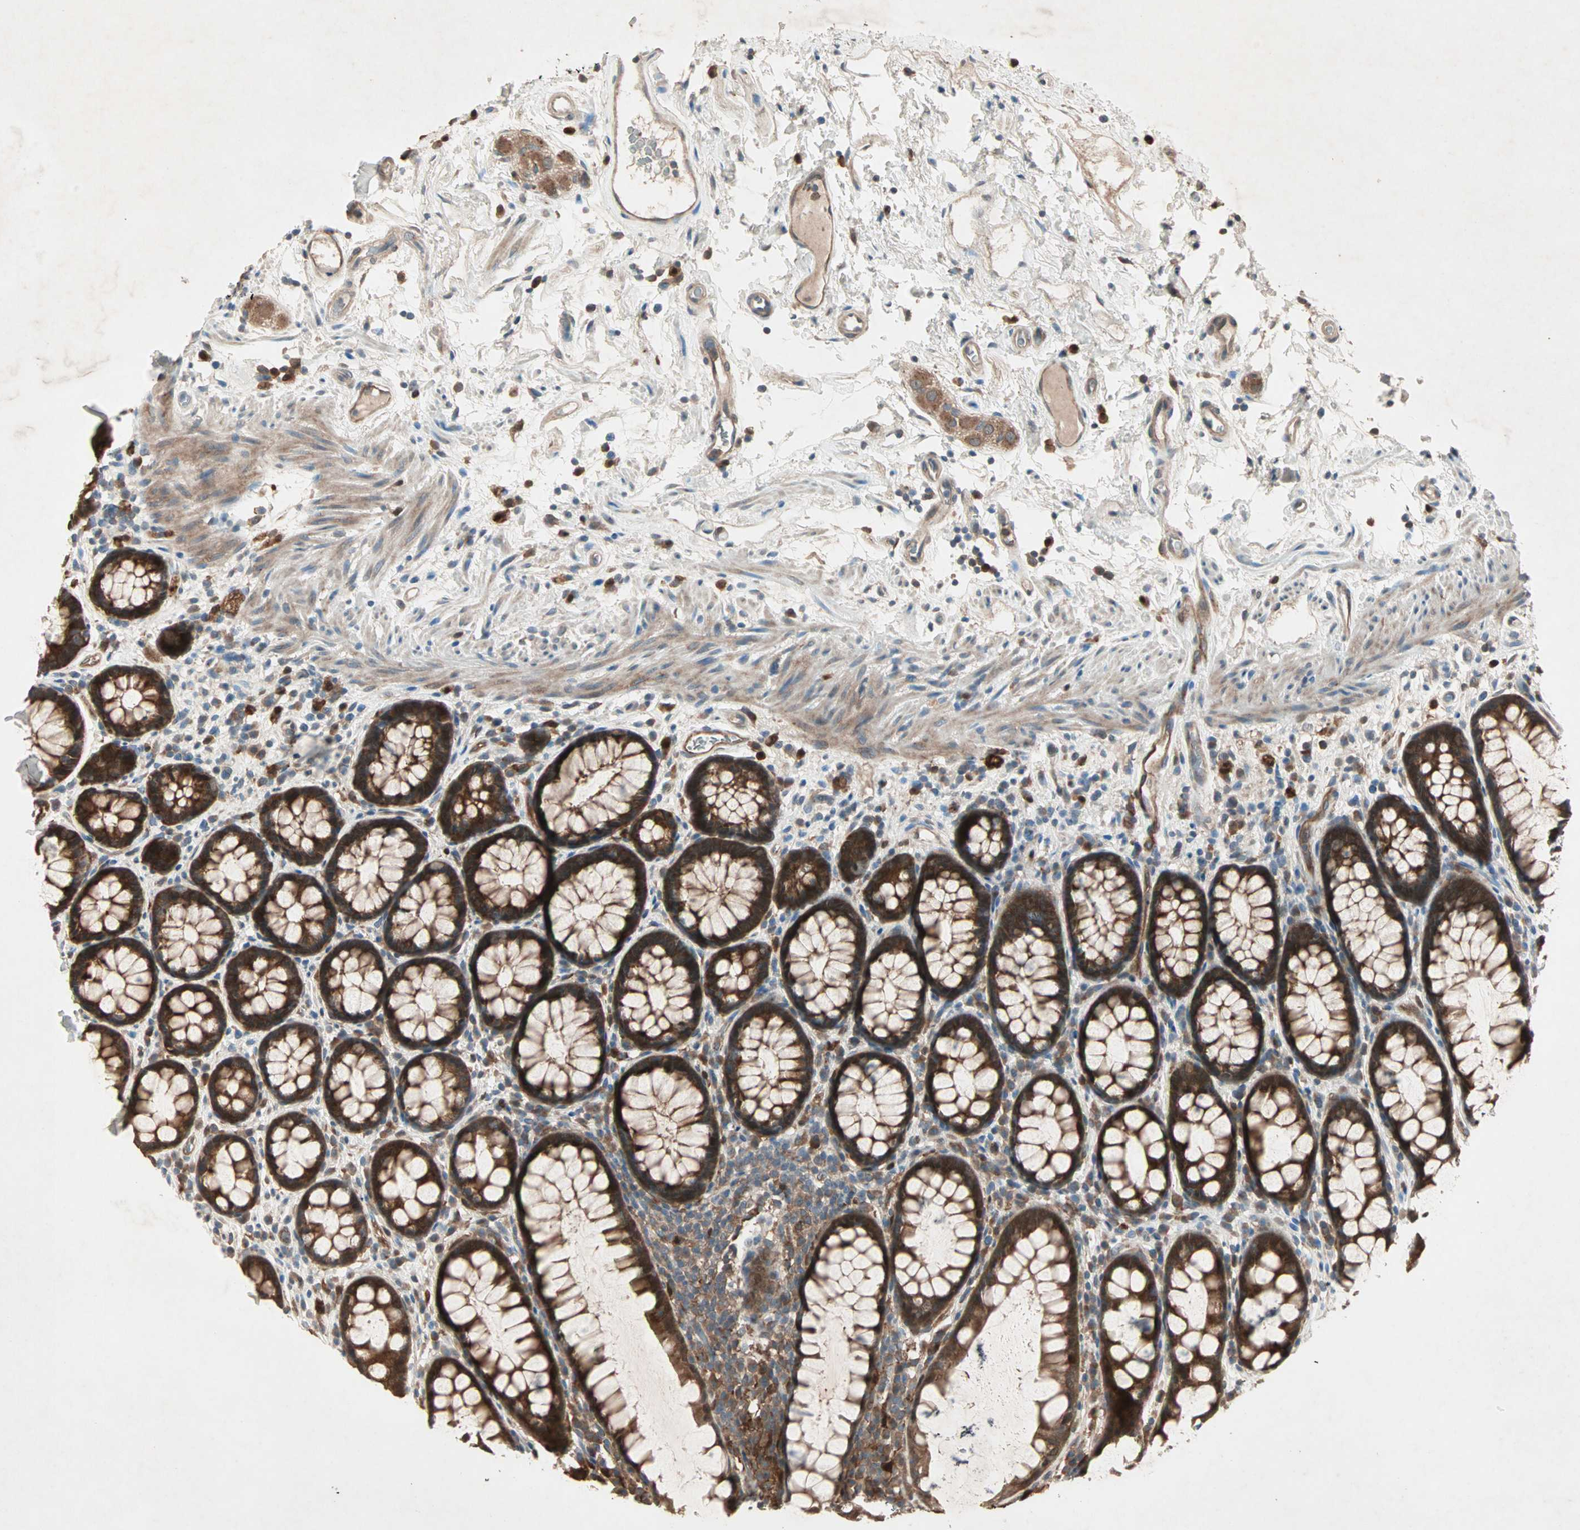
{"staining": {"intensity": "strong", "quantity": ">75%", "location": "cytoplasmic/membranous"}, "tissue": "rectum", "cell_type": "Glandular cells", "image_type": "normal", "snomed": [{"axis": "morphology", "description": "Normal tissue, NOS"}, {"axis": "topography", "description": "Rectum"}], "caption": "Immunohistochemistry (IHC) photomicrograph of unremarkable human rectum stained for a protein (brown), which demonstrates high levels of strong cytoplasmic/membranous staining in about >75% of glandular cells.", "gene": "SDSL", "patient": {"sex": "male", "age": 92}}